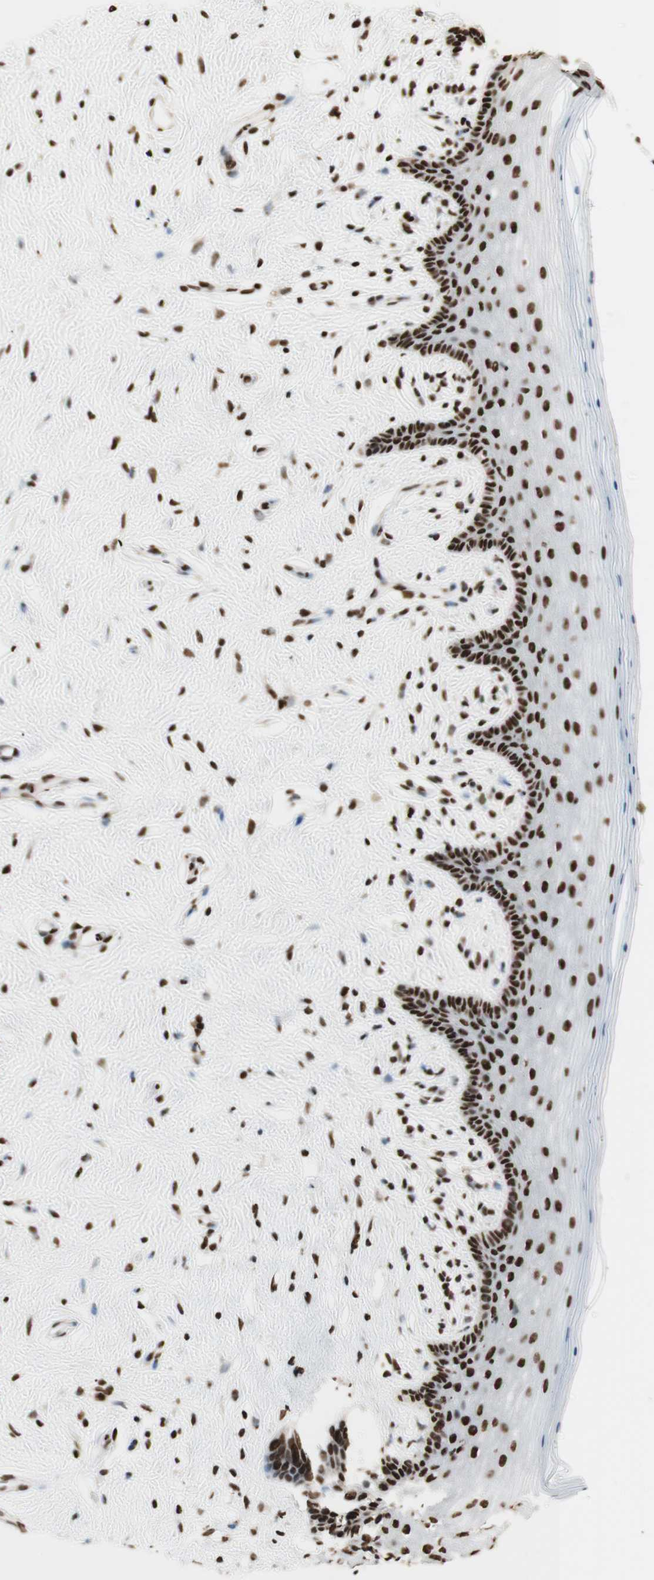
{"staining": {"intensity": "strong", "quantity": ">75%", "location": "nuclear"}, "tissue": "vagina", "cell_type": "Squamous epithelial cells", "image_type": "normal", "snomed": [{"axis": "morphology", "description": "Normal tissue, NOS"}, {"axis": "topography", "description": "Vagina"}], "caption": "Strong nuclear positivity for a protein is seen in about >75% of squamous epithelial cells of unremarkable vagina using immunohistochemistry (IHC).", "gene": "HNRNPA2B1", "patient": {"sex": "female", "age": 44}}